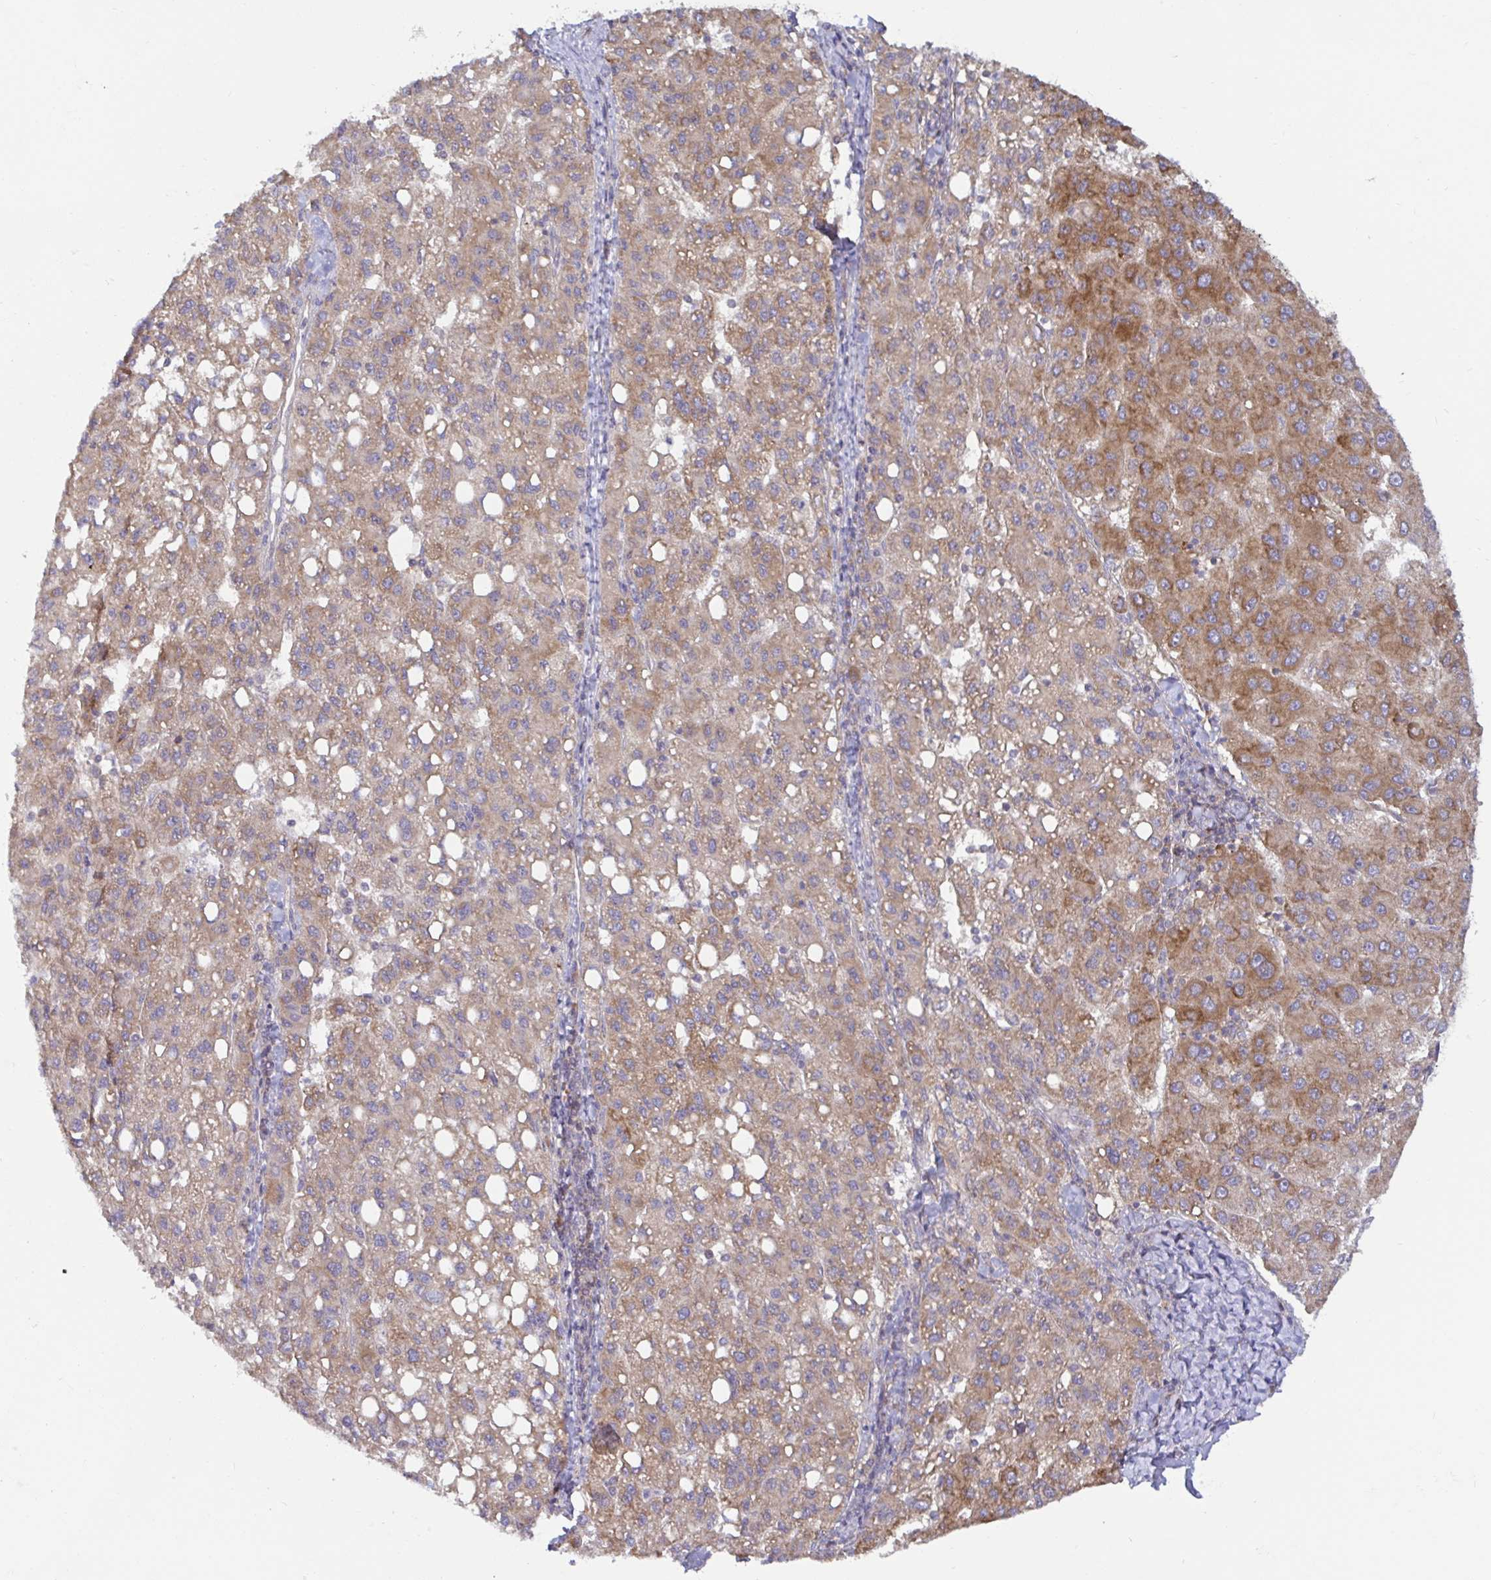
{"staining": {"intensity": "moderate", "quantity": "25%-75%", "location": "cytoplasmic/membranous"}, "tissue": "liver cancer", "cell_type": "Tumor cells", "image_type": "cancer", "snomed": [{"axis": "morphology", "description": "Carcinoma, Hepatocellular, NOS"}, {"axis": "topography", "description": "Liver"}], "caption": "An image of liver cancer (hepatocellular carcinoma) stained for a protein displays moderate cytoplasmic/membranous brown staining in tumor cells.", "gene": "LARP1", "patient": {"sex": "female", "age": 82}}